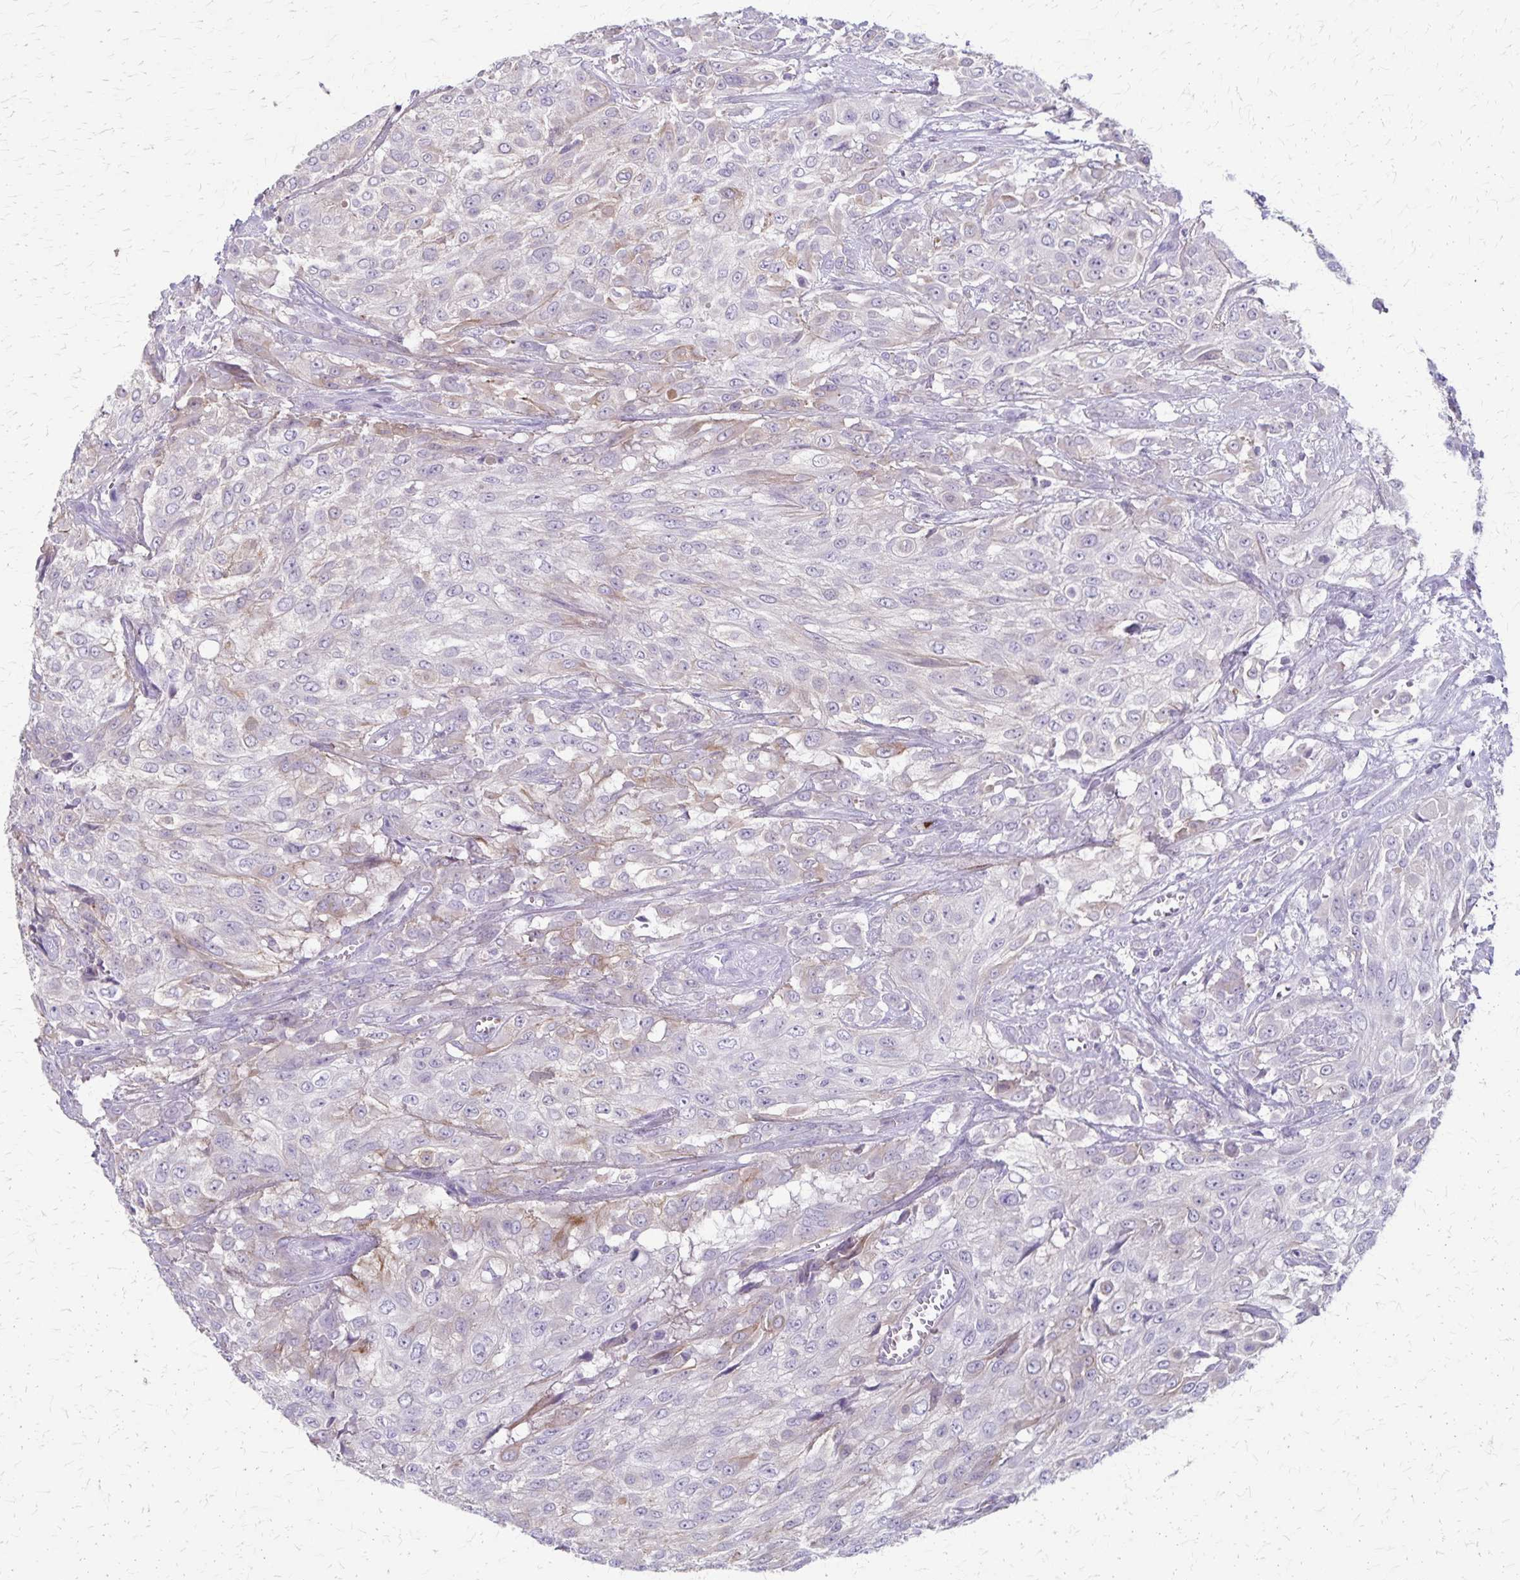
{"staining": {"intensity": "weak", "quantity": "<25%", "location": "cytoplasmic/membranous"}, "tissue": "urothelial cancer", "cell_type": "Tumor cells", "image_type": "cancer", "snomed": [{"axis": "morphology", "description": "Urothelial carcinoma, High grade"}, {"axis": "topography", "description": "Urinary bladder"}], "caption": "The micrograph demonstrates no significant positivity in tumor cells of urothelial cancer.", "gene": "RASL10B", "patient": {"sex": "male", "age": 57}}